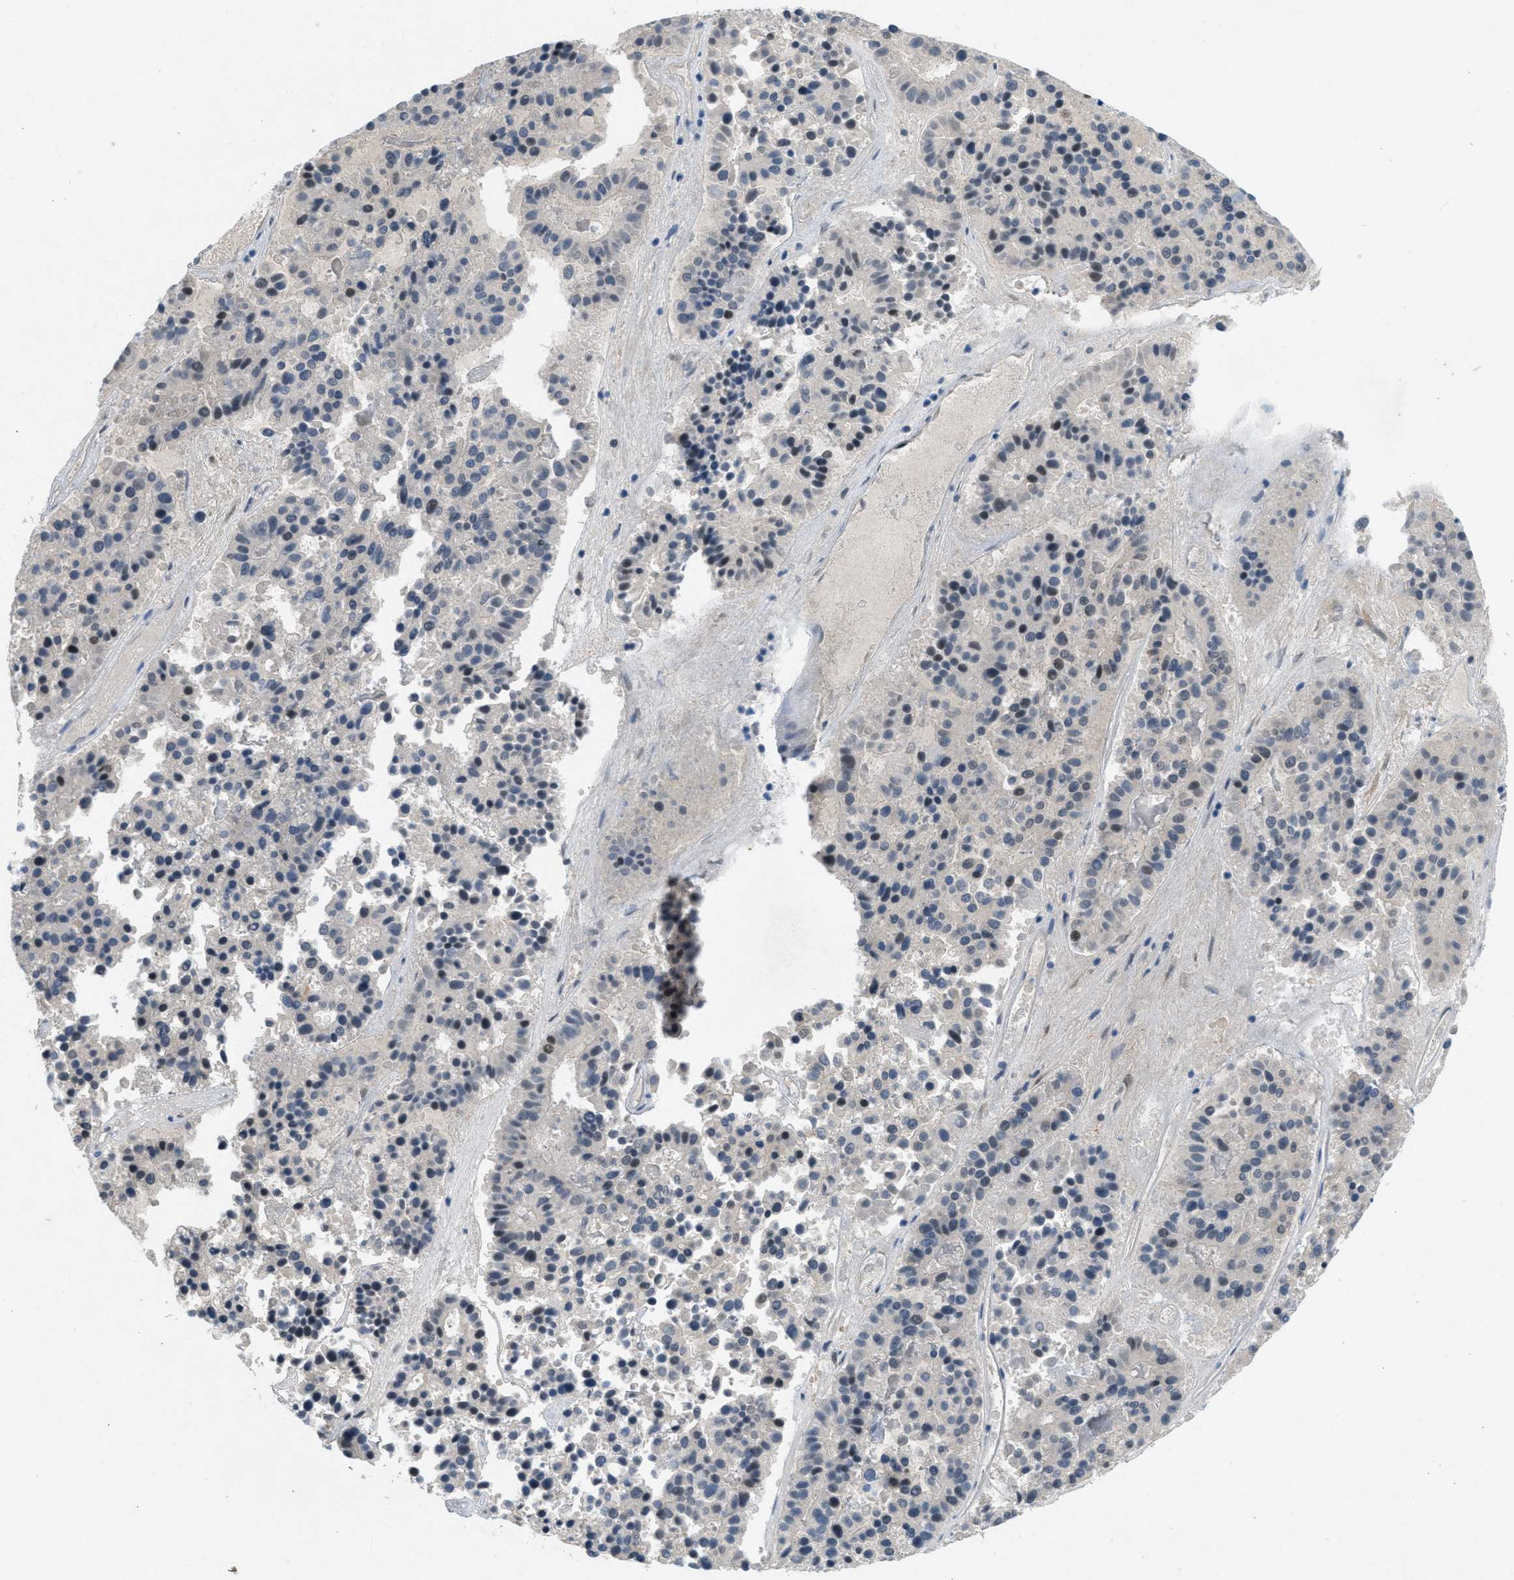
{"staining": {"intensity": "negative", "quantity": "none", "location": "none"}, "tissue": "pancreatic cancer", "cell_type": "Tumor cells", "image_type": "cancer", "snomed": [{"axis": "morphology", "description": "Adenocarcinoma, NOS"}, {"axis": "topography", "description": "Pancreas"}], "caption": "There is no significant expression in tumor cells of pancreatic cancer. (Stains: DAB (3,3'-diaminobenzidine) immunohistochemistry with hematoxylin counter stain, Microscopy: brightfield microscopy at high magnification).", "gene": "IFNLR1", "patient": {"sex": "male", "age": 50}}